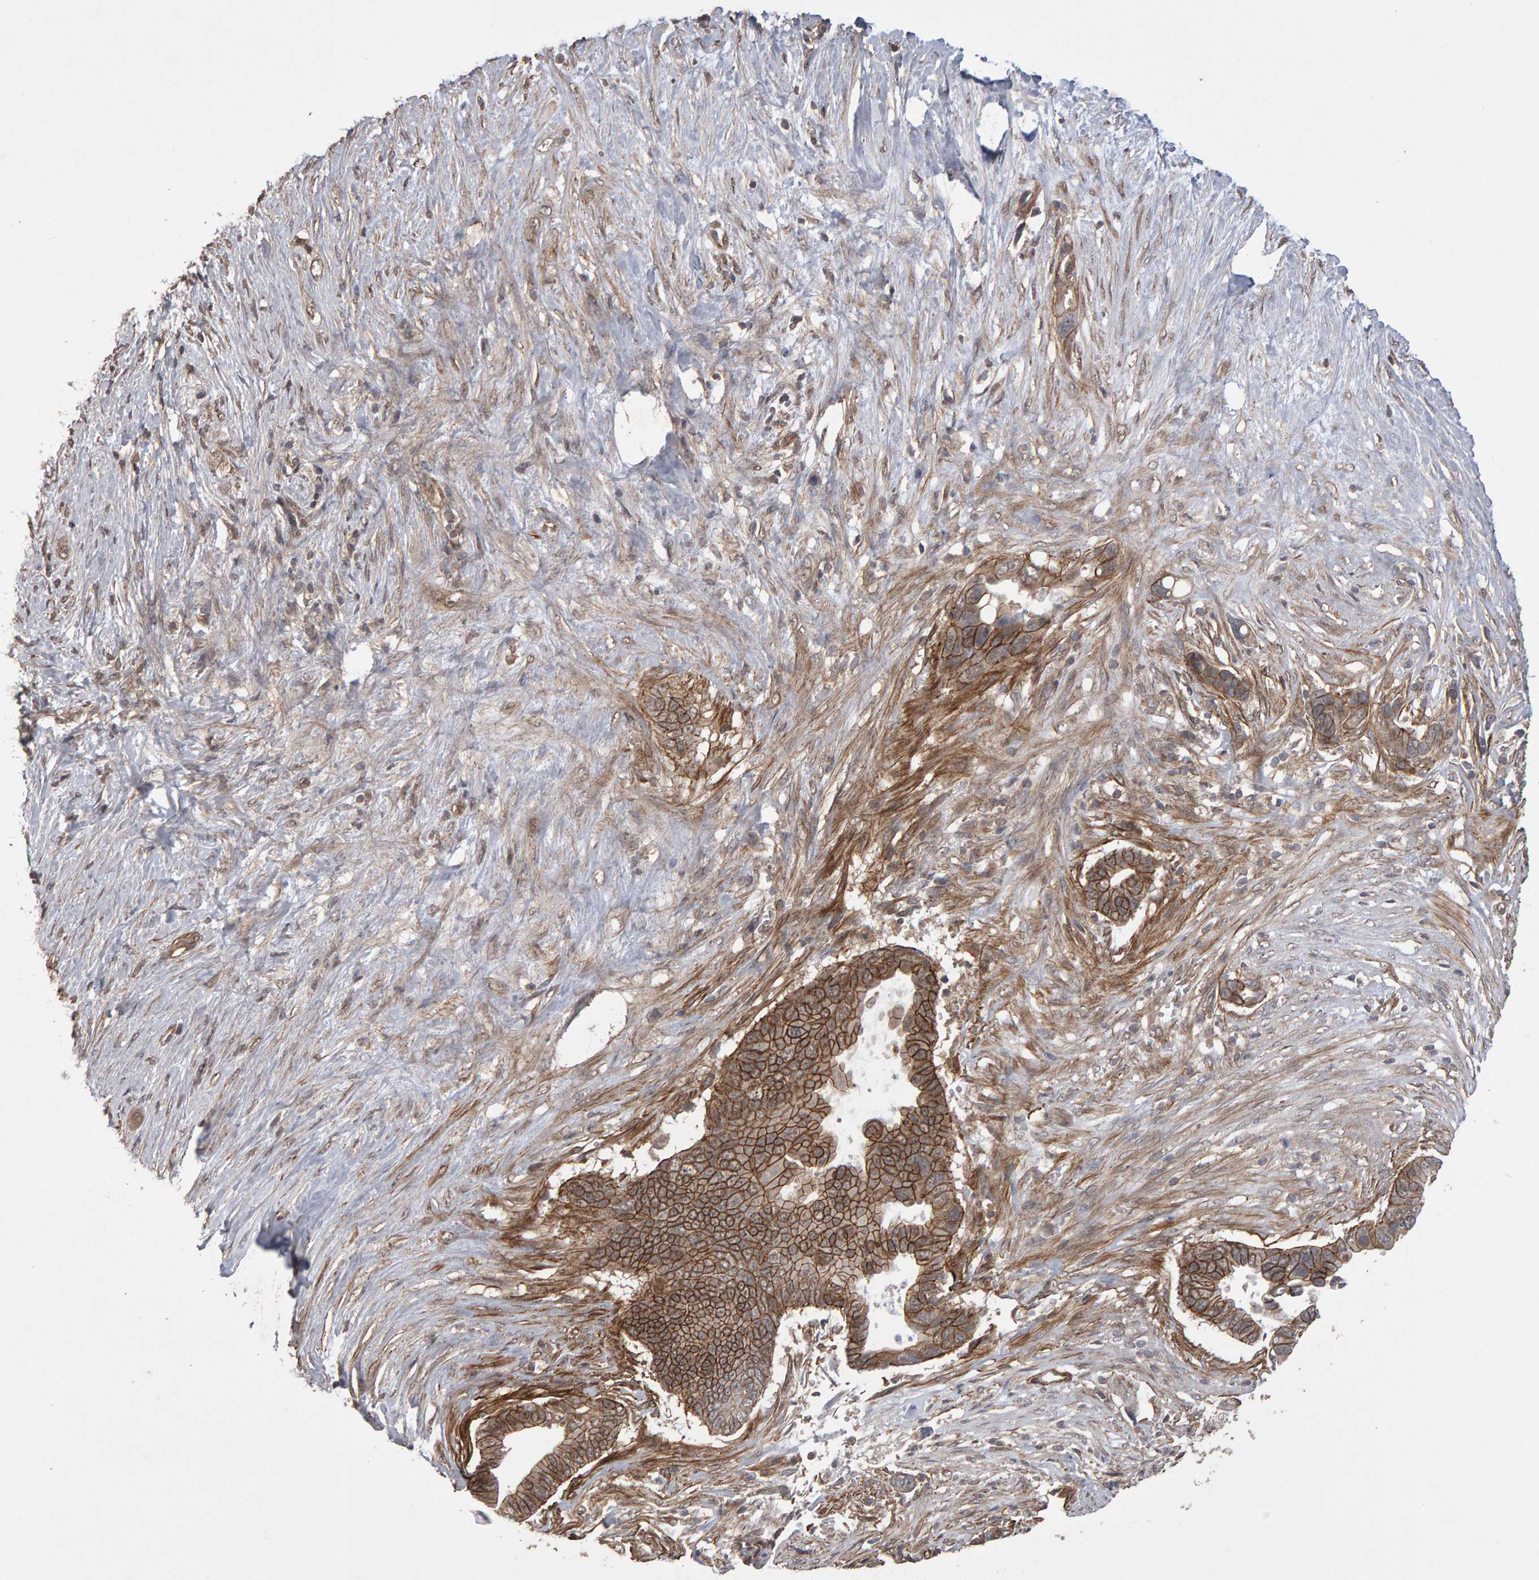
{"staining": {"intensity": "strong", "quantity": ">75%", "location": "cytoplasmic/membranous"}, "tissue": "pancreatic cancer", "cell_type": "Tumor cells", "image_type": "cancer", "snomed": [{"axis": "morphology", "description": "Adenocarcinoma, NOS"}, {"axis": "topography", "description": "Pancreas"}], "caption": "Immunohistochemistry (IHC) (DAB) staining of adenocarcinoma (pancreatic) demonstrates strong cytoplasmic/membranous protein expression in about >75% of tumor cells. (Brightfield microscopy of DAB IHC at high magnification).", "gene": "SCRIB", "patient": {"sex": "female", "age": 72}}